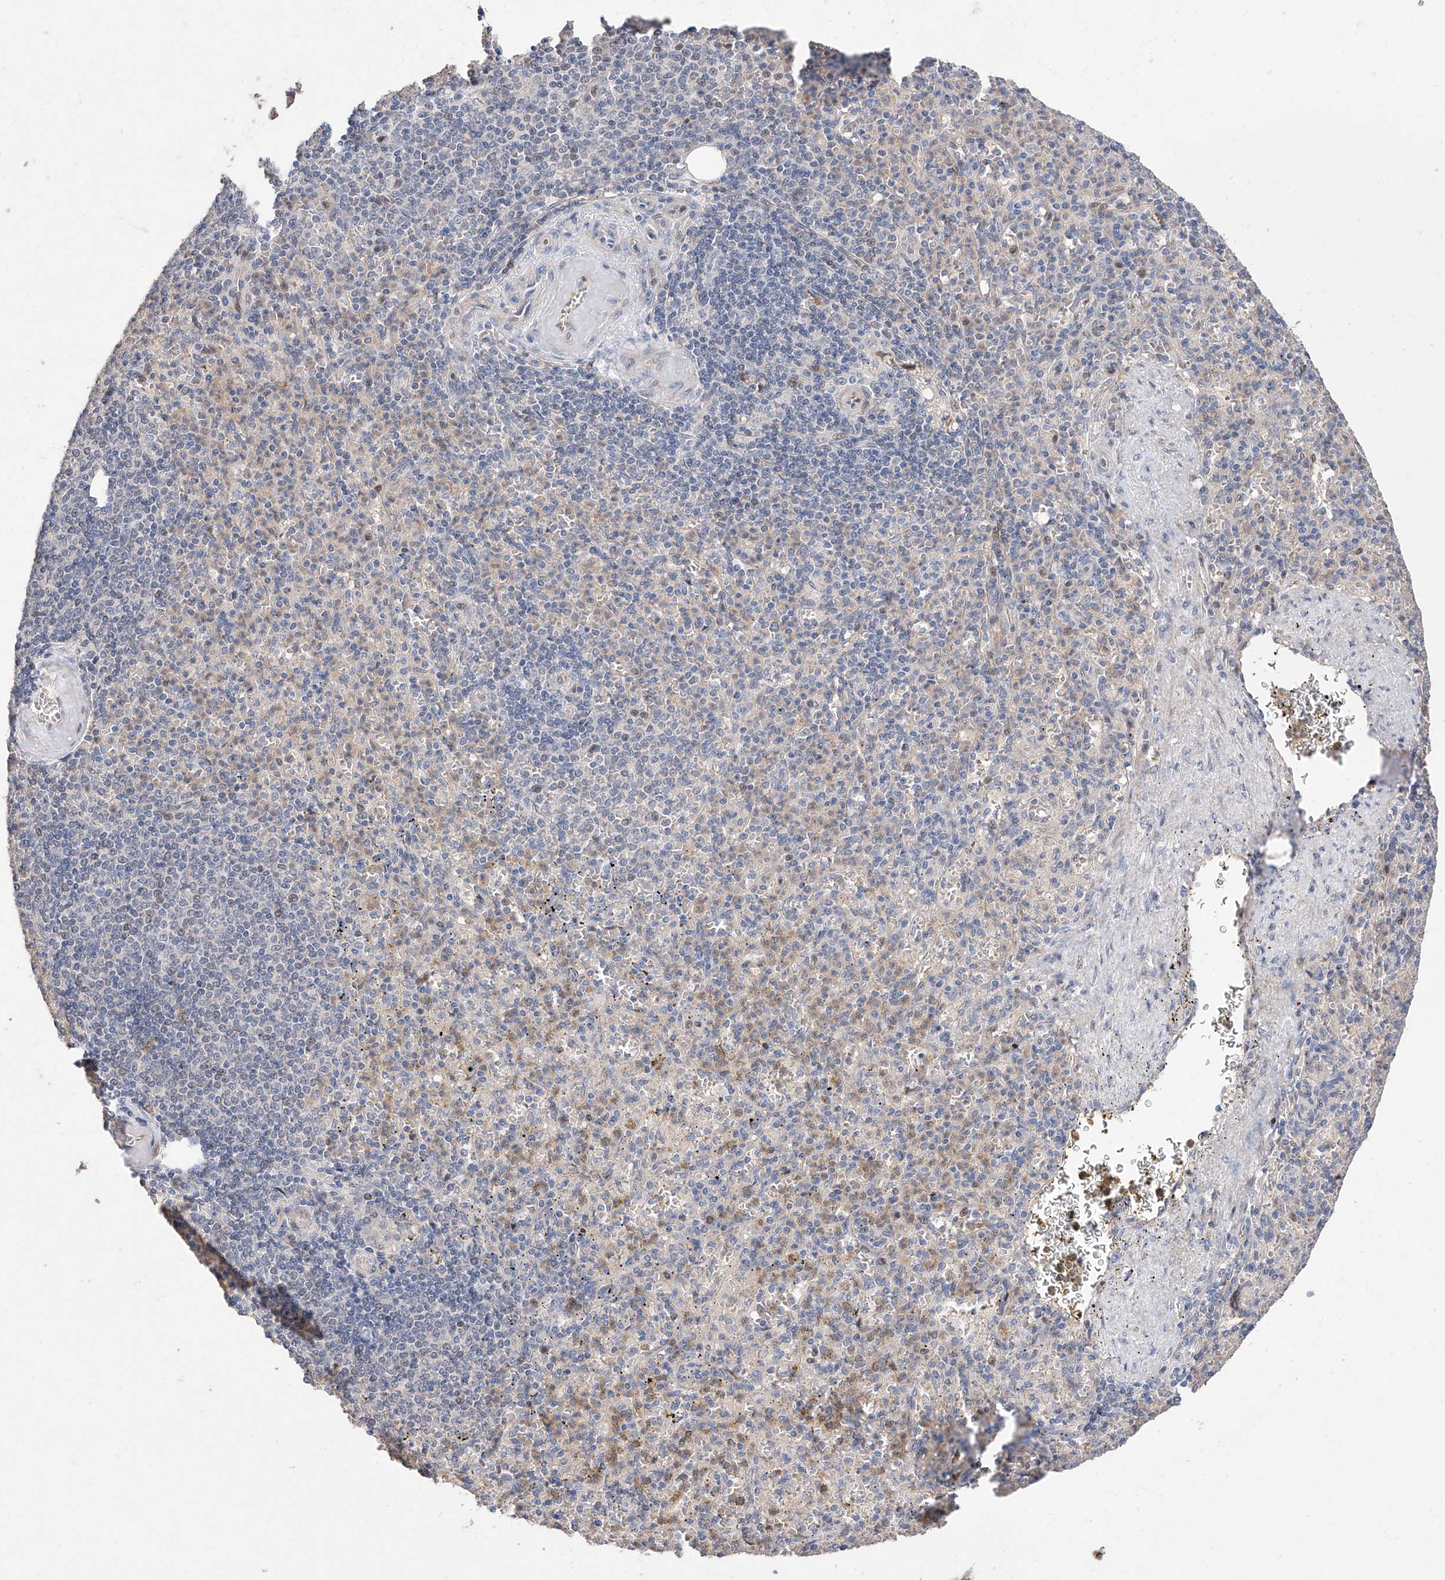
{"staining": {"intensity": "moderate", "quantity": "<25%", "location": "cytoplasmic/membranous"}, "tissue": "spleen", "cell_type": "Cells in red pulp", "image_type": "normal", "snomed": [{"axis": "morphology", "description": "Normal tissue, NOS"}, {"axis": "topography", "description": "Spleen"}], "caption": "Immunohistochemistry (DAB) staining of benign spleen reveals moderate cytoplasmic/membranous protein staining in about <25% of cells in red pulp.", "gene": "FUCA2", "patient": {"sex": "female", "age": 74}}